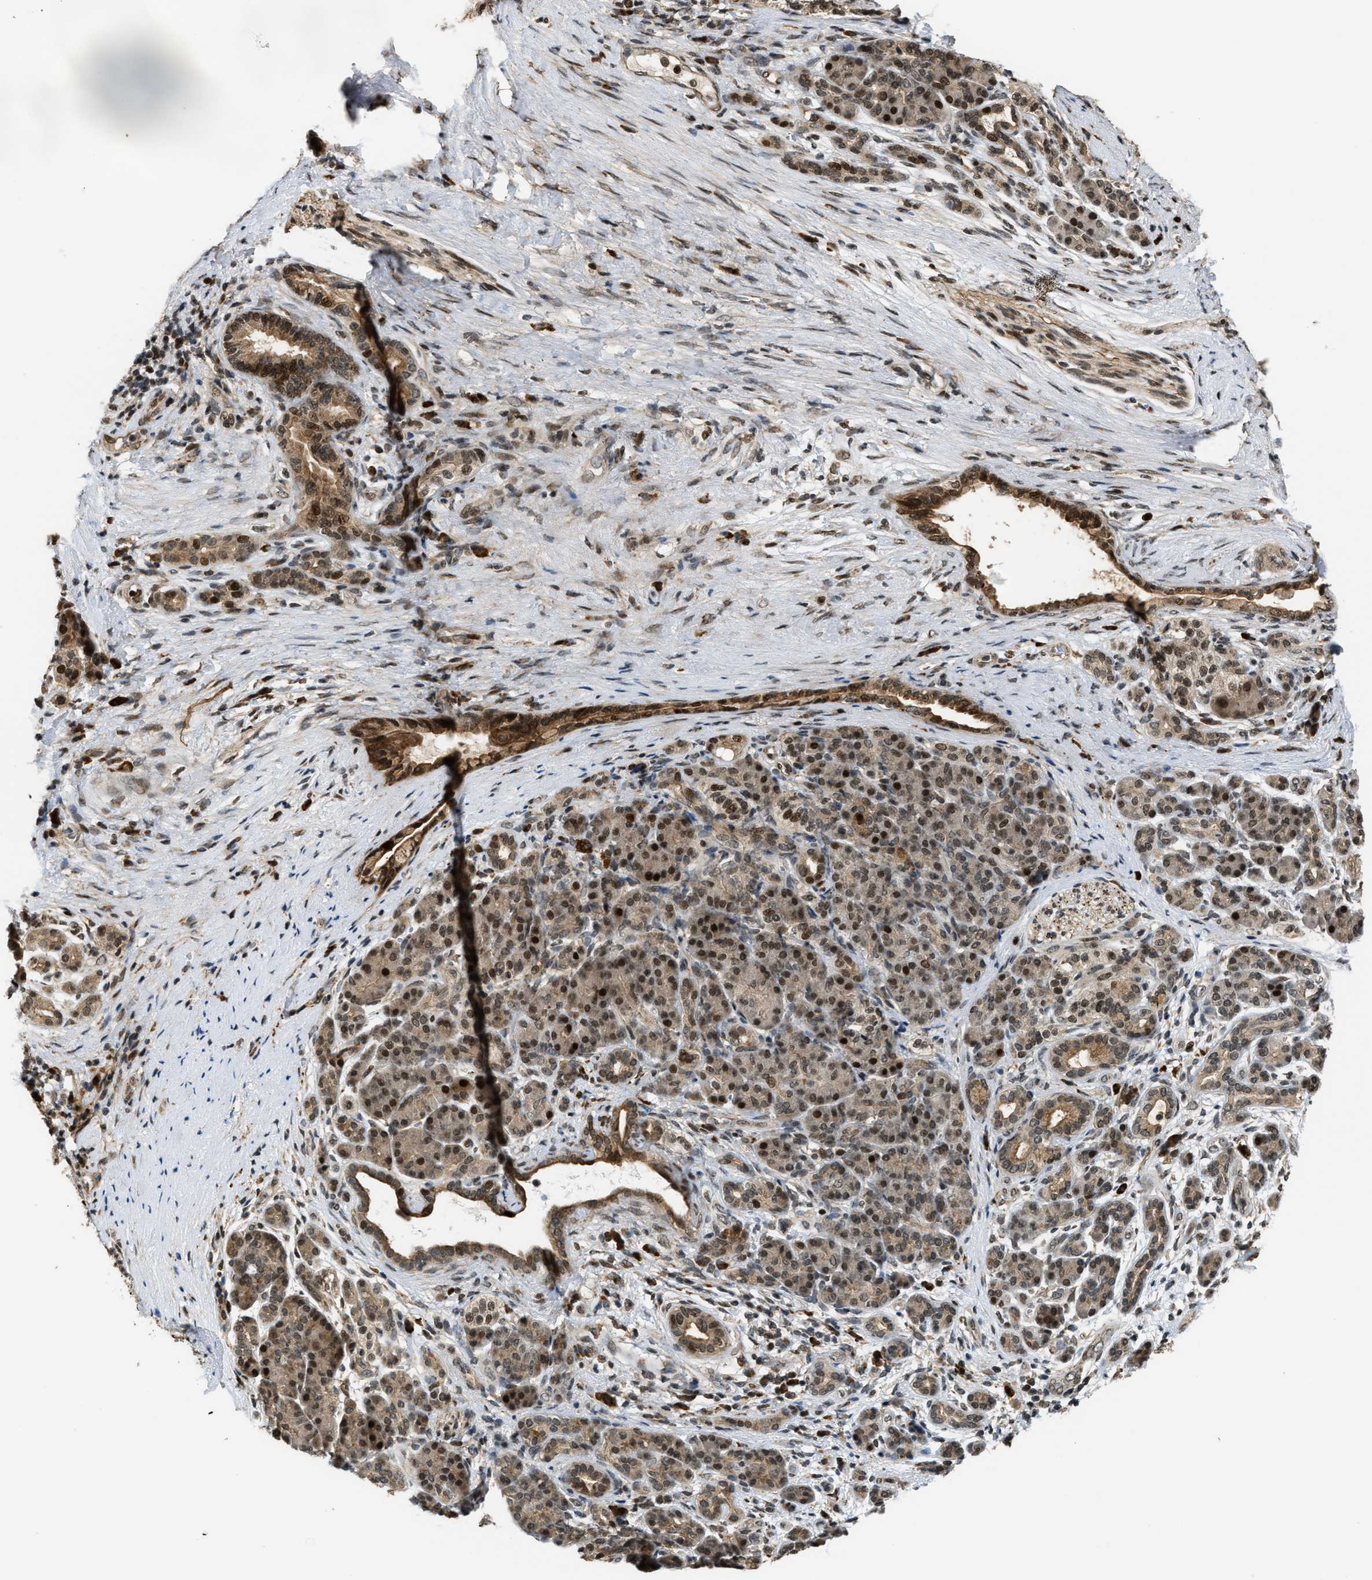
{"staining": {"intensity": "strong", "quantity": ">75%", "location": "cytoplasmic/membranous,nuclear"}, "tissue": "pancreatic cancer", "cell_type": "Tumor cells", "image_type": "cancer", "snomed": [{"axis": "morphology", "description": "Adenocarcinoma, NOS"}, {"axis": "topography", "description": "Pancreas"}], "caption": "Protein staining by IHC demonstrates strong cytoplasmic/membranous and nuclear positivity in approximately >75% of tumor cells in pancreatic adenocarcinoma.", "gene": "SERTAD2", "patient": {"sex": "male", "age": 59}}